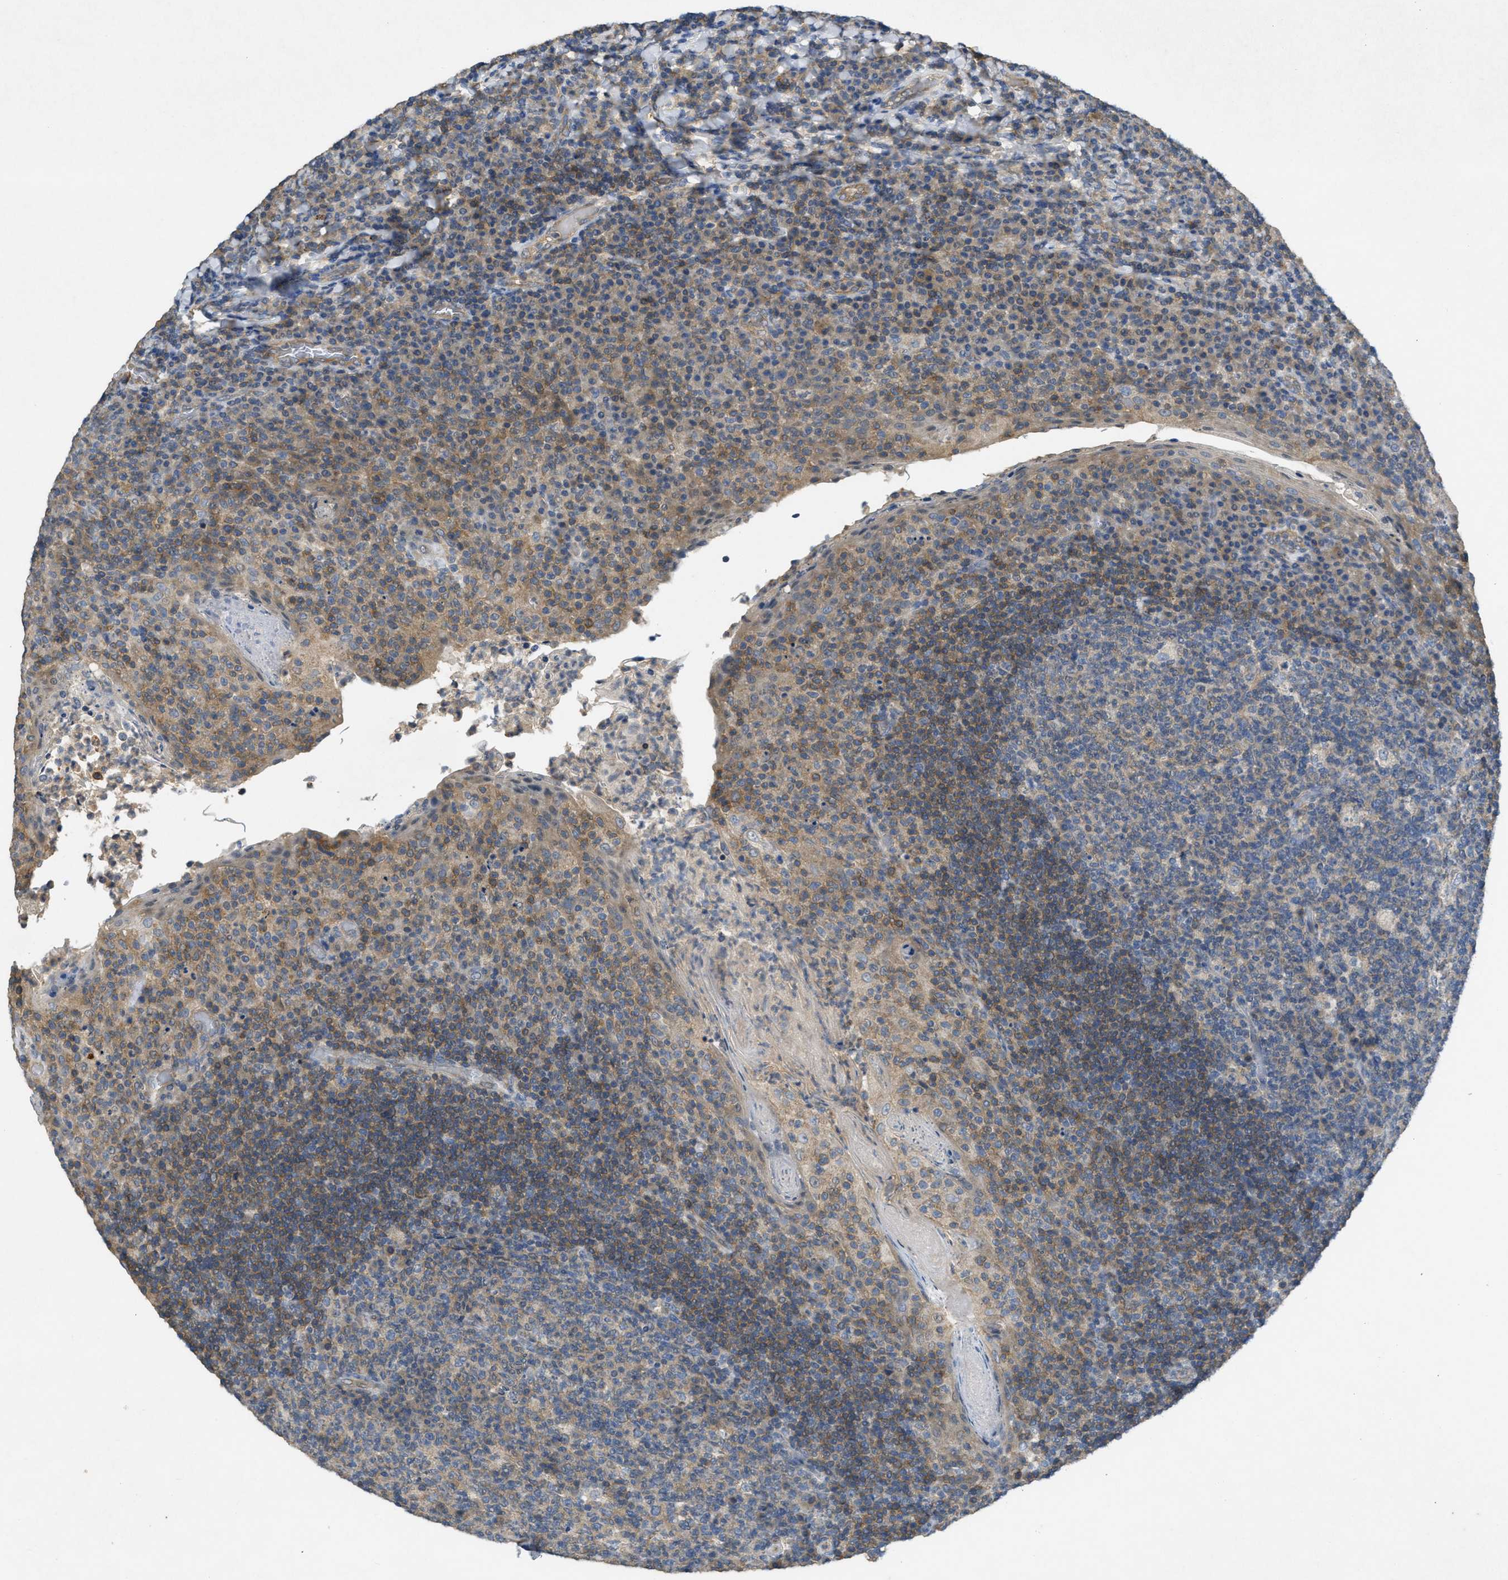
{"staining": {"intensity": "weak", "quantity": "<25%", "location": "cytoplasmic/membranous"}, "tissue": "tonsil", "cell_type": "Germinal center cells", "image_type": "normal", "snomed": [{"axis": "morphology", "description": "Normal tissue, NOS"}, {"axis": "topography", "description": "Tonsil"}], "caption": "Germinal center cells show no significant protein expression in benign tonsil.", "gene": "PPP3CA", "patient": {"sex": "male", "age": 17}}